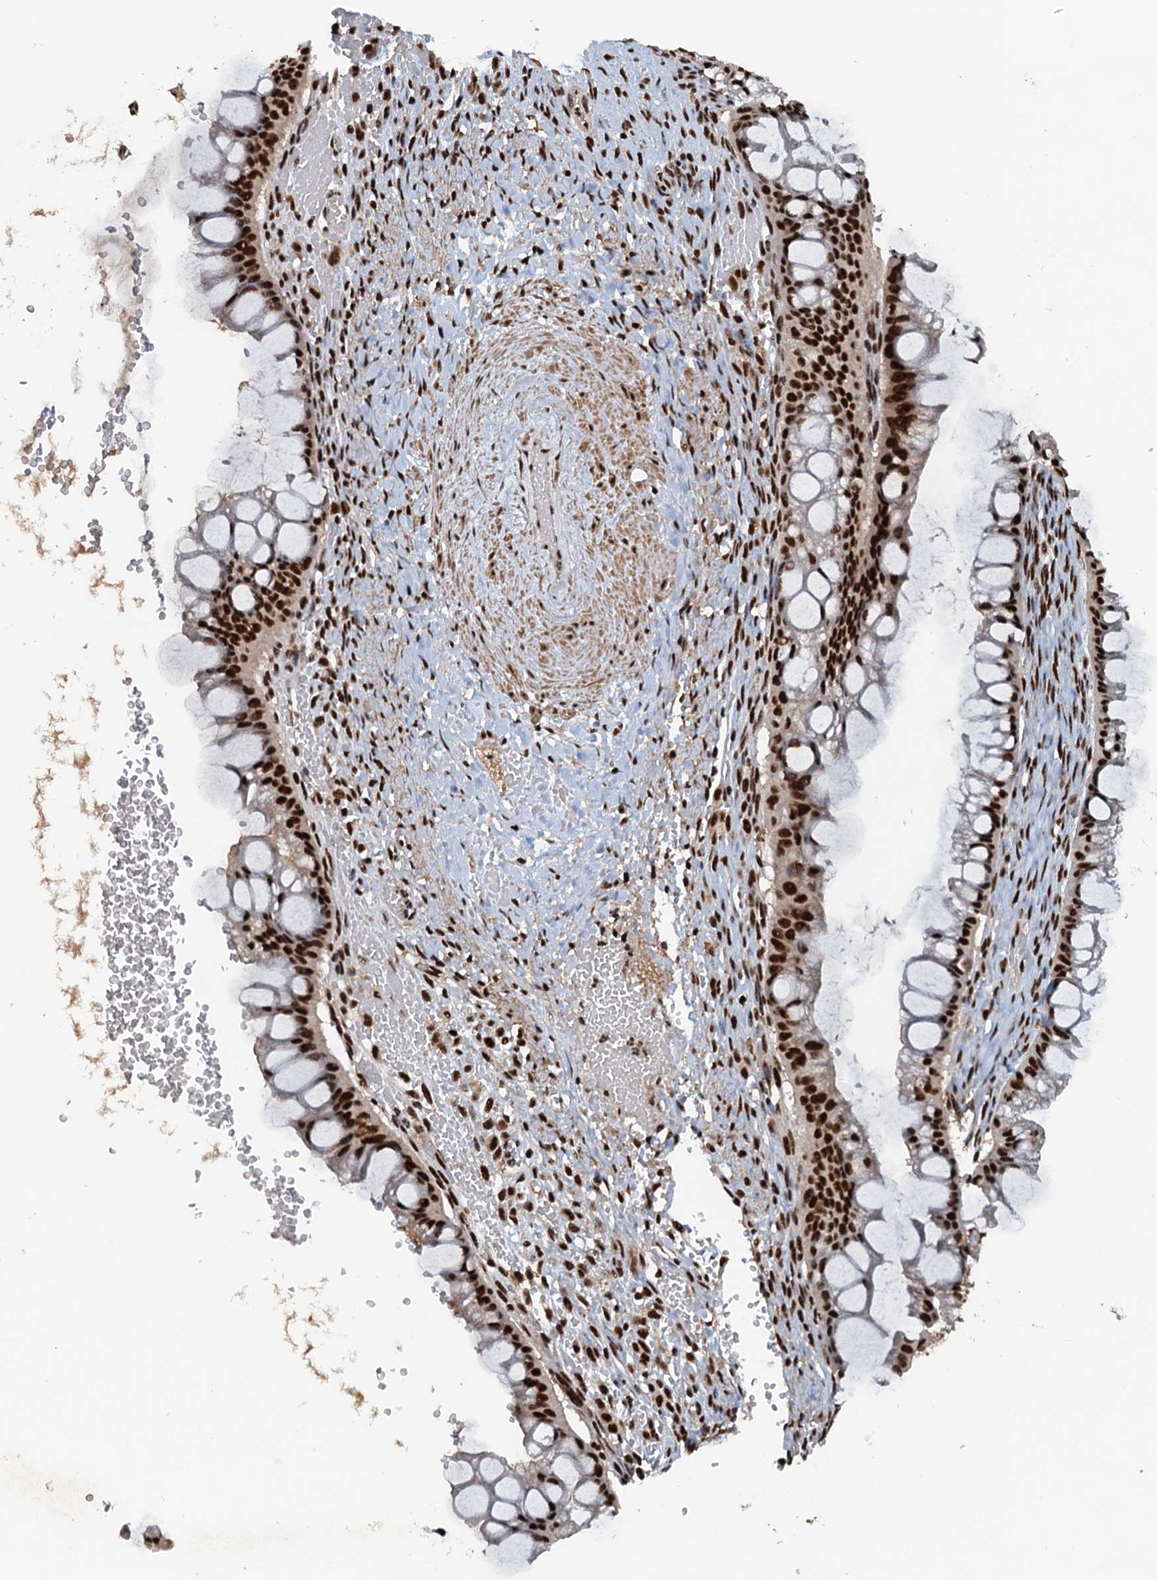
{"staining": {"intensity": "strong", "quantity": ">75%", "location": "nuclear"}, "tissue": "ovarian cancer", "cell_type": "Tumor cells", "image_type": "cancer", "snomed": [{"axis": "morphology", "description": "Cystadenocarcinoma, mucinous, NOS"}, {"axis": "topography", "description": "Ovary"}], "caption": "Immunohistochemical staining of human ovarian mucinous cystadenocarcinoma reveals high levels of strong nuclear positivity in about >75% of tumor cells. Immunohistochemistry stains the protein of interest in brown and the nuclei are stained blue.", "gene": "ZC3H18", "patient": {"sex": "female", "age": 73}}